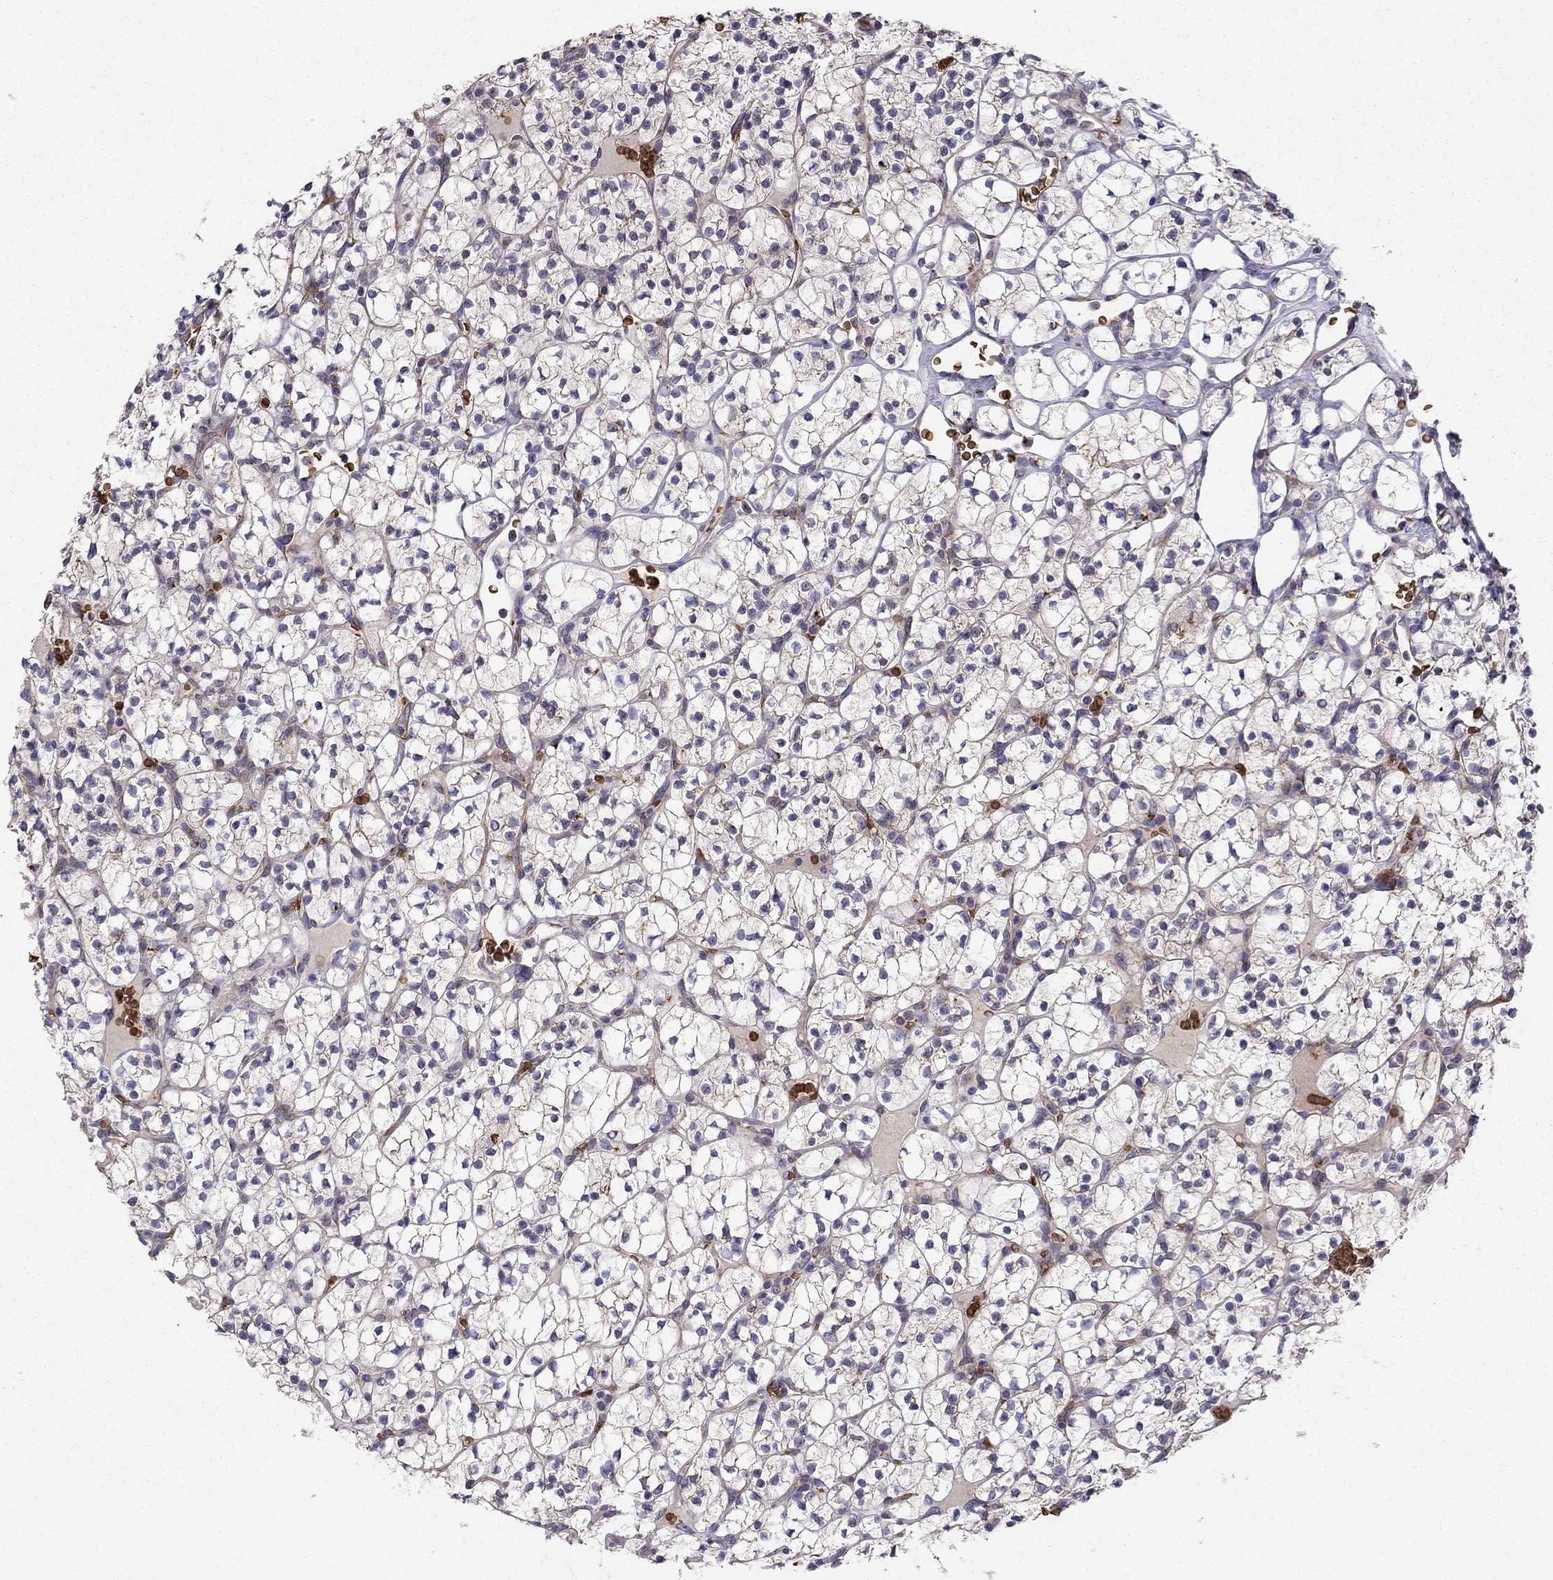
{"staining": {"intensity": "negative", "quantity": "none", "location": "none"}, "tissue": "renal cancer", "cell_type": "Tumor cells", "image_type": "cancer", "snomed": [{"axis": "morphology", "description": "Adenocarcinoma, NOS"}, {"axis": "topography", "description": "Kidney"}], "caption": "An immunohistochemistry photomicrograph of adenocarcinoma (renal) is shown. There is no staining in tumor cells of adenocarcinoma (renal).", "gene": "B4GALT7", "patient": {"sex": "female", "age": 89}}